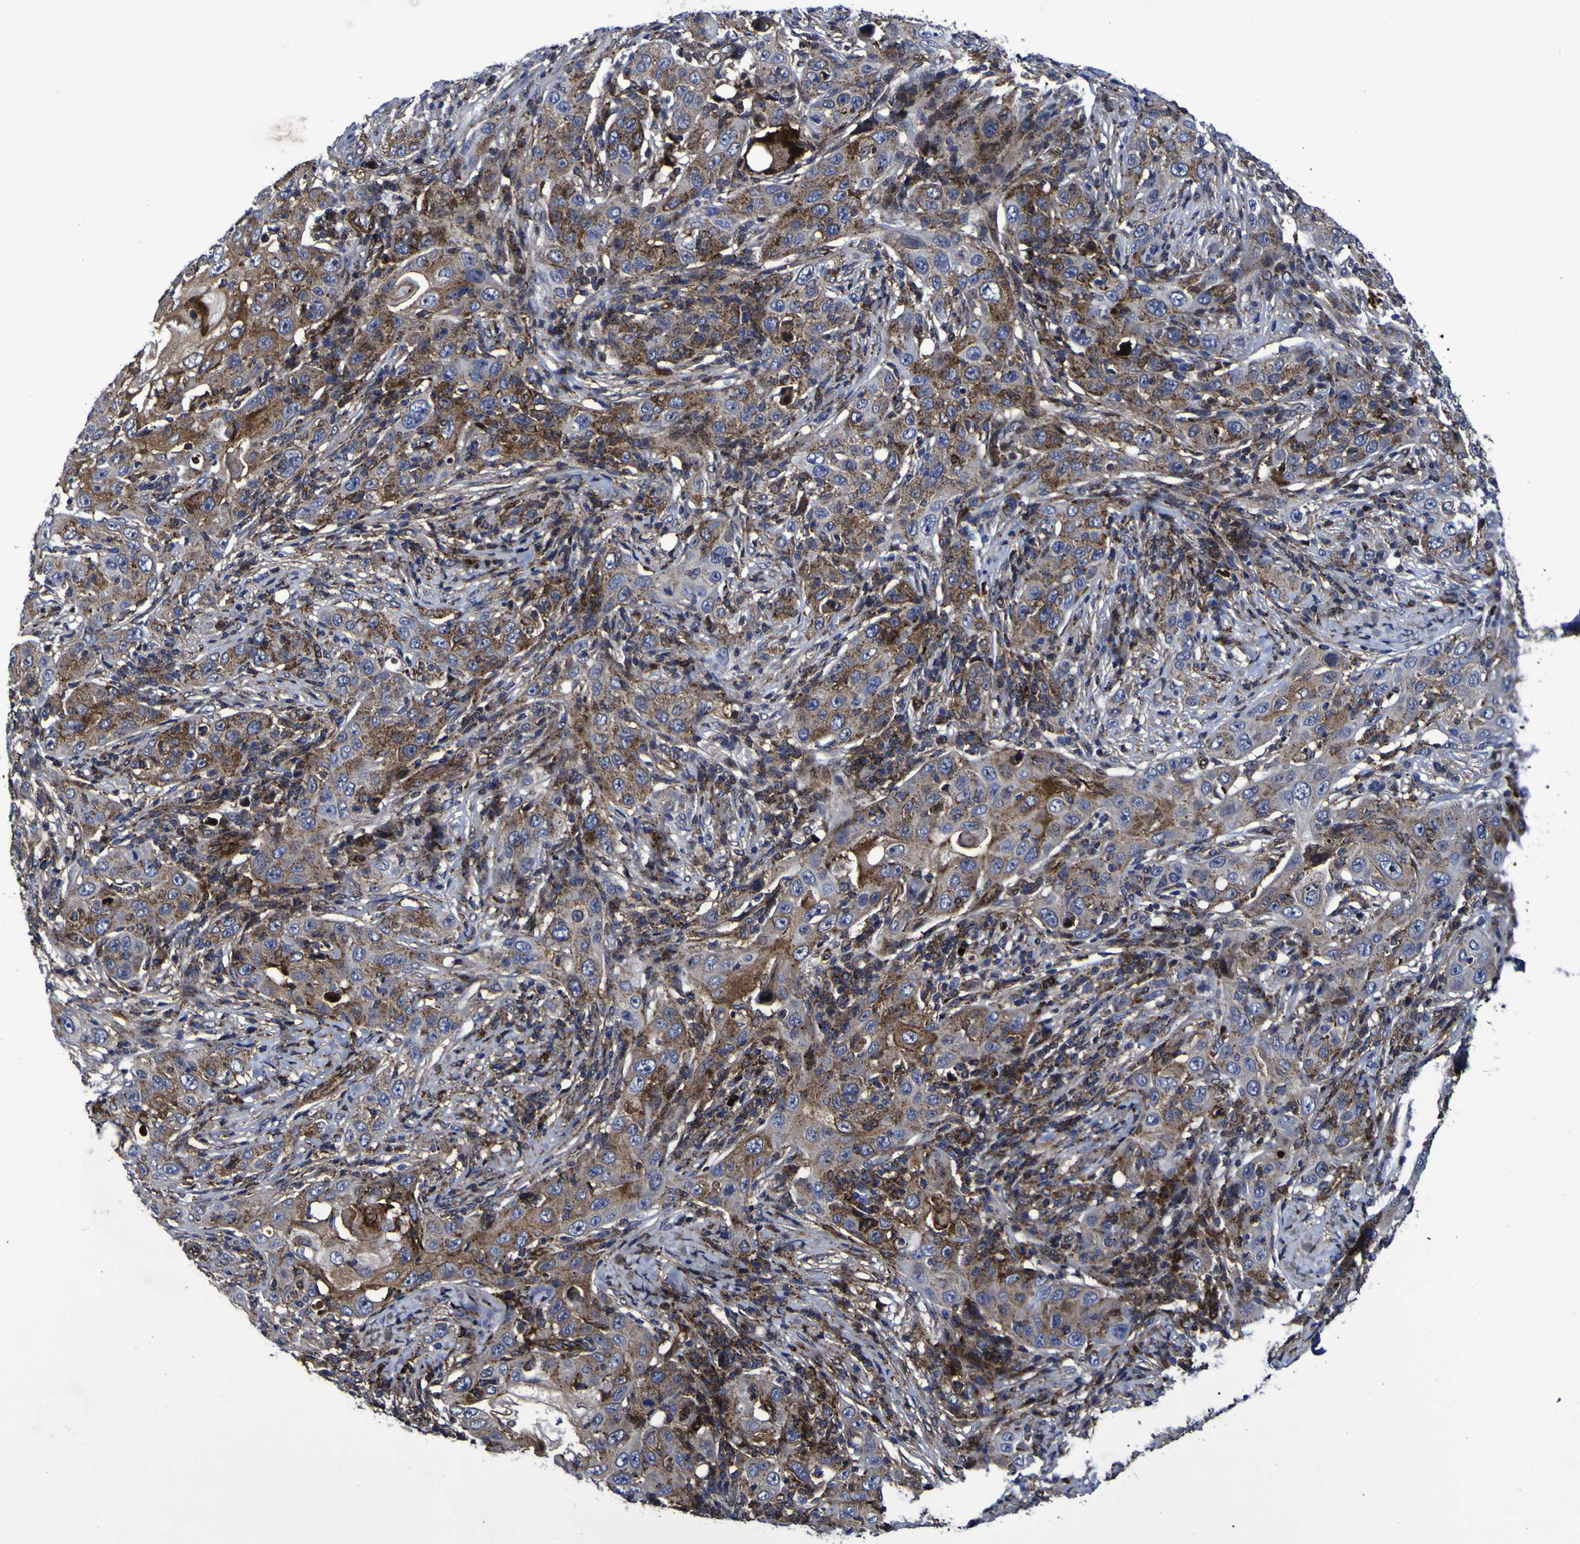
{"staining": {"intensity": "moderate", "quantity": ">75%", "location": "cytoplasmic/membranous"}, "tissue": "skin cancer", "cell_type": "Tumor cells", "image_type": "cancer", "snomed": [{"axis": "morphology", "description": "Squamous cell carcinoma, NOS"}, {"axis": "topography", "description": "Skin"}], "caption": "This micrograph displays IHC staining of human squamous cell carcinoma (skin), with medium moderate cytoplasmic/membranous staining in approximately >75% of tumor cells.", "gene": "MGLL", "patient": {"sex": "female", "age": 88}}